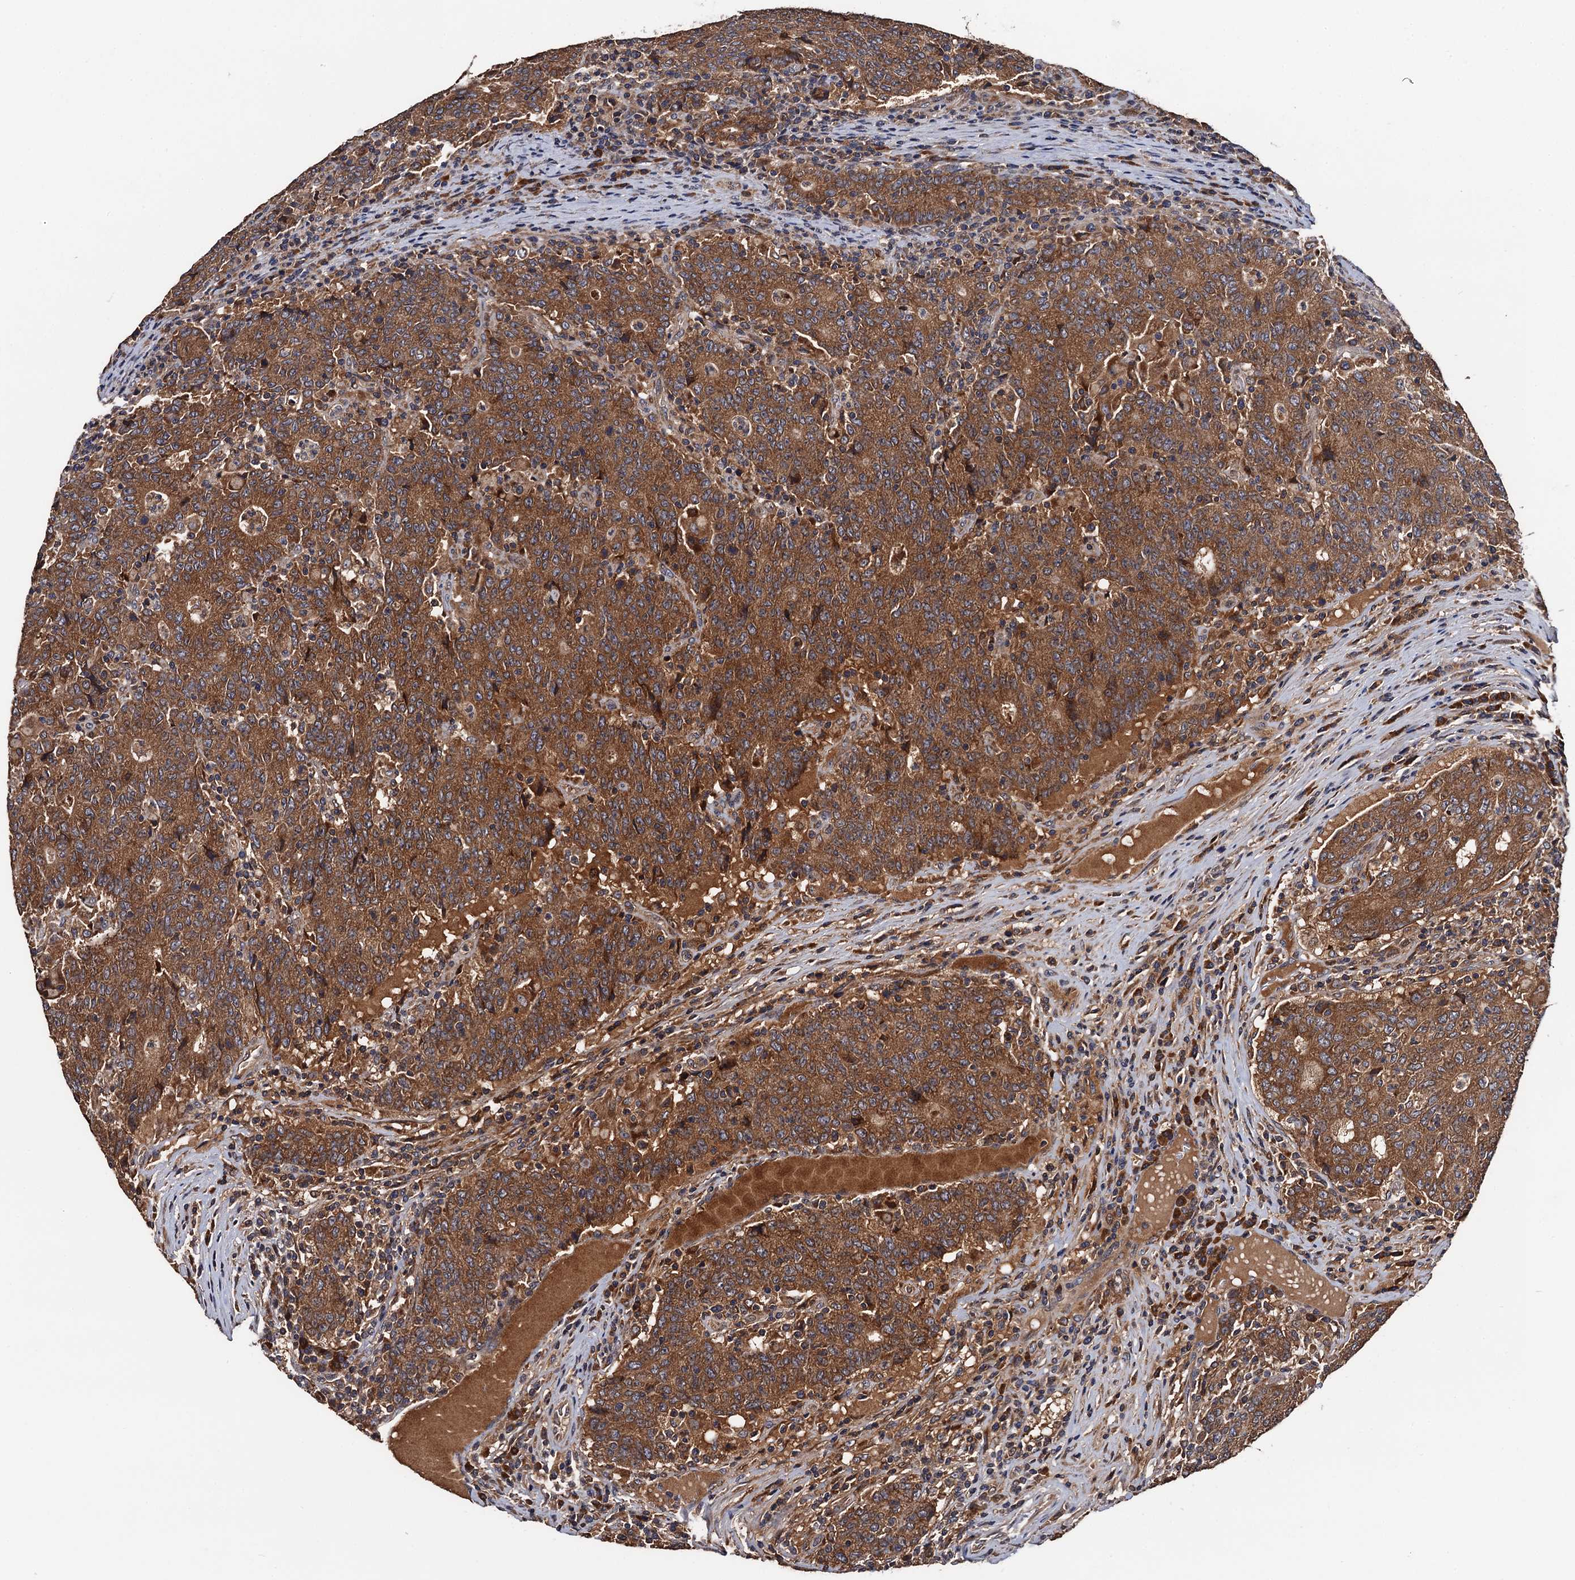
{"staining": {"intensity": "strong", "quantity": ">75%", "location": "cytoplasmic/membranous"}, "tissue": "colorectal cancer", "cell_type": "Tumor cells", "image_type": "cancer", "snomed": [{"axis": "morphology", "description": "Adenocarcinoma, NOS"}, {"axis": "topography", "description": "Colon"}], "caption": "A high amount of strong cytoplasmic/membranous staining is seen in approximately >75% of tumor cells in colorectal cancer (adenocarcinoma) tissue.", "gene": "RGS11", "patient": {"sex": "female", "age": 75}}